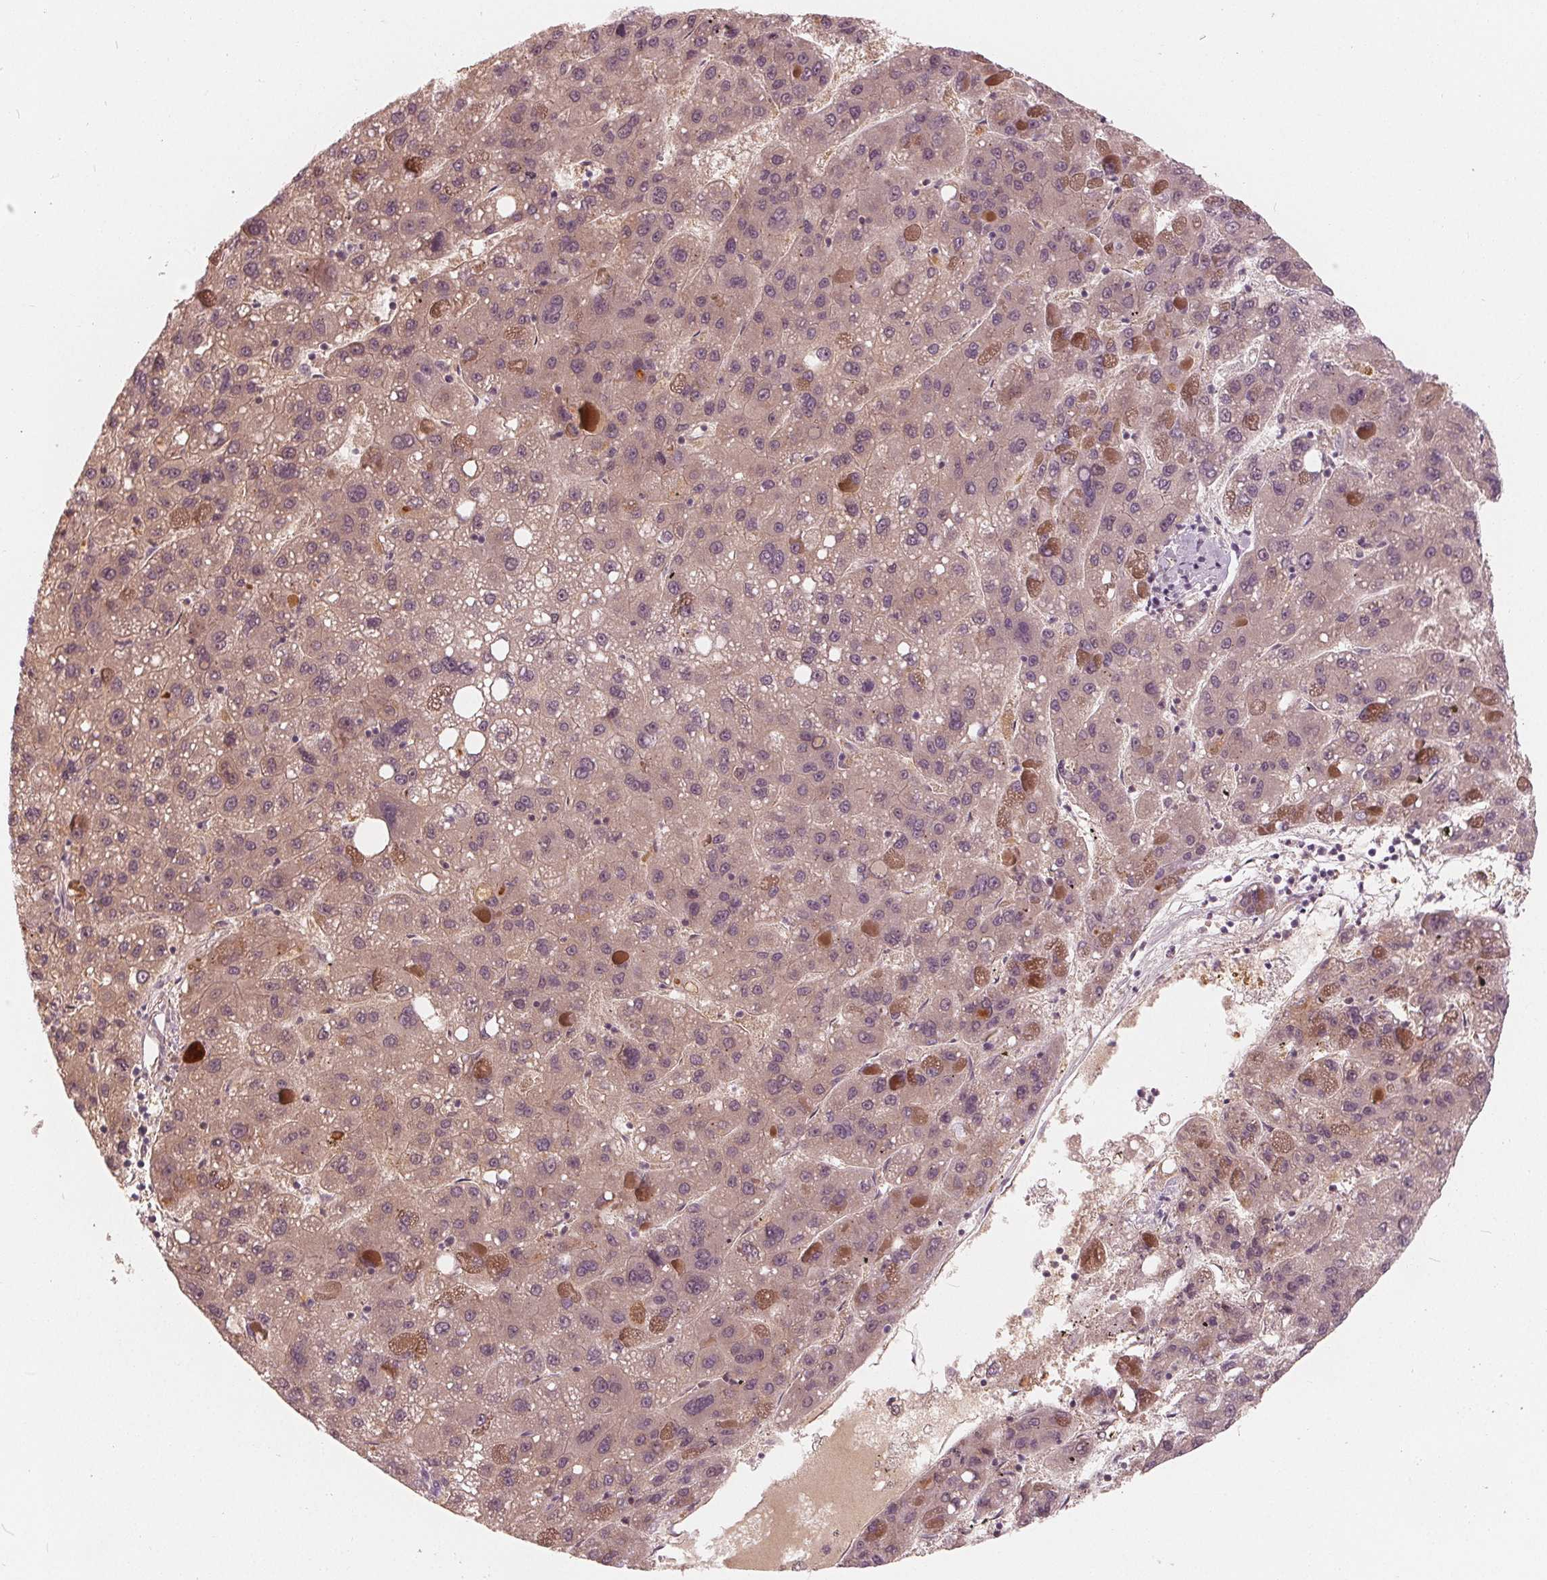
{"staining": {"intensity": "negative", "quantity": "none", "location": "none"}, "tissue": "liver cancer", "cell_type": "Tumor cells", "image_type": "cancer", "snomed": [{"axis": "morphology", "description": "Carcinoma, Hepatocellular, NOS"}, {"axis": "topography", "description": "Liver"}], "caption": "Tumor cells show no significant expression in liver cancer.", "gene": "SAT2", "patient": {"sex": "female", "age": 82}}